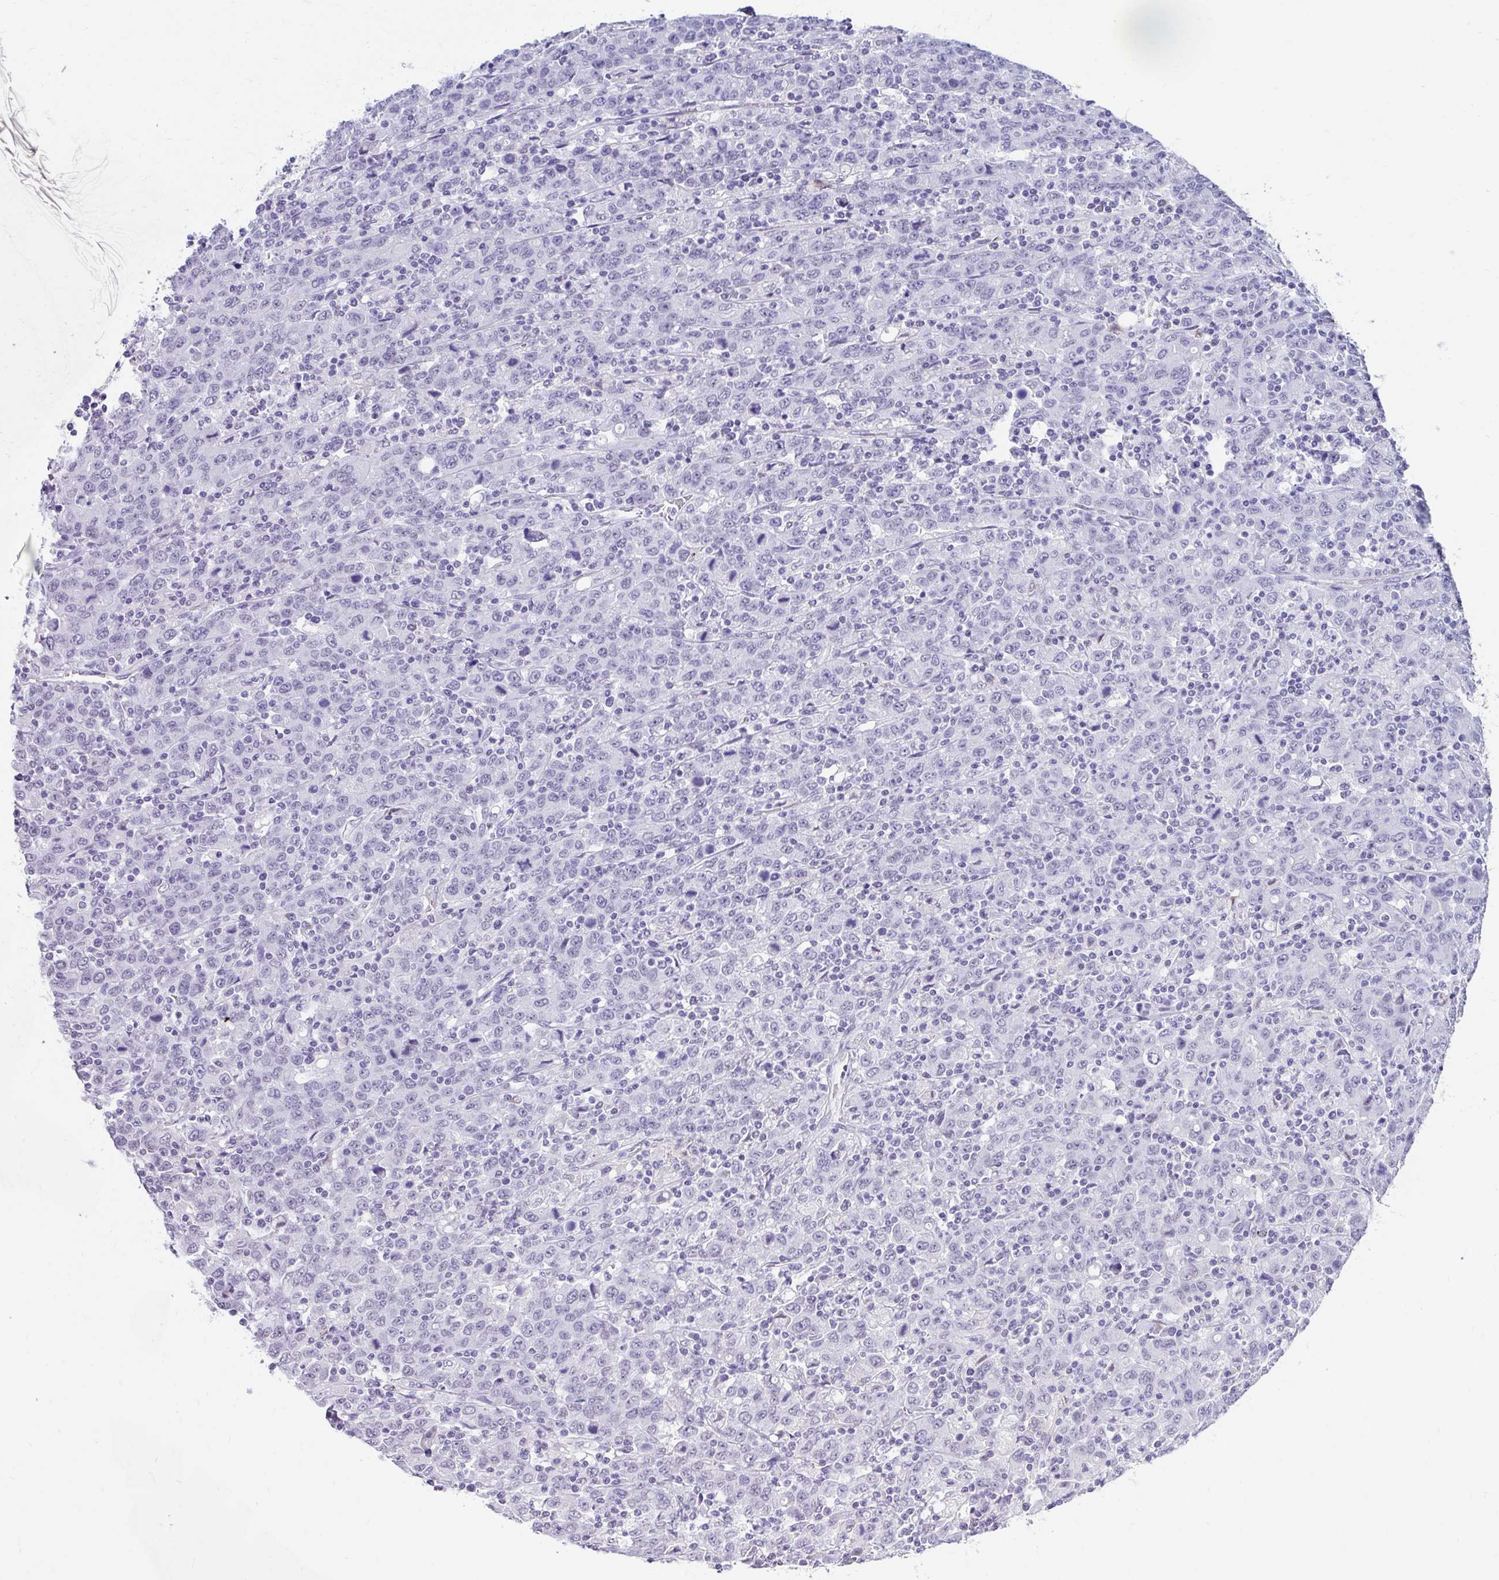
{"staining": {"intensity": "negative", "quantity": "none", "location": "none"}, "tissue": "stomach cancer", "cell_type": "Tumor cells", "image_type": "cancer", "snomed": [{"axis": "morphology", "description": "Adenocarcinoma, NOS"}, {"axis": "topography", "description": "Stomach, upper"}], "caption": "There is no significant positivity in tumor cells of adenocarcinoma (stomach).", "gene": "DCAF17", "patient": {"sex": "male", "age": 69}}